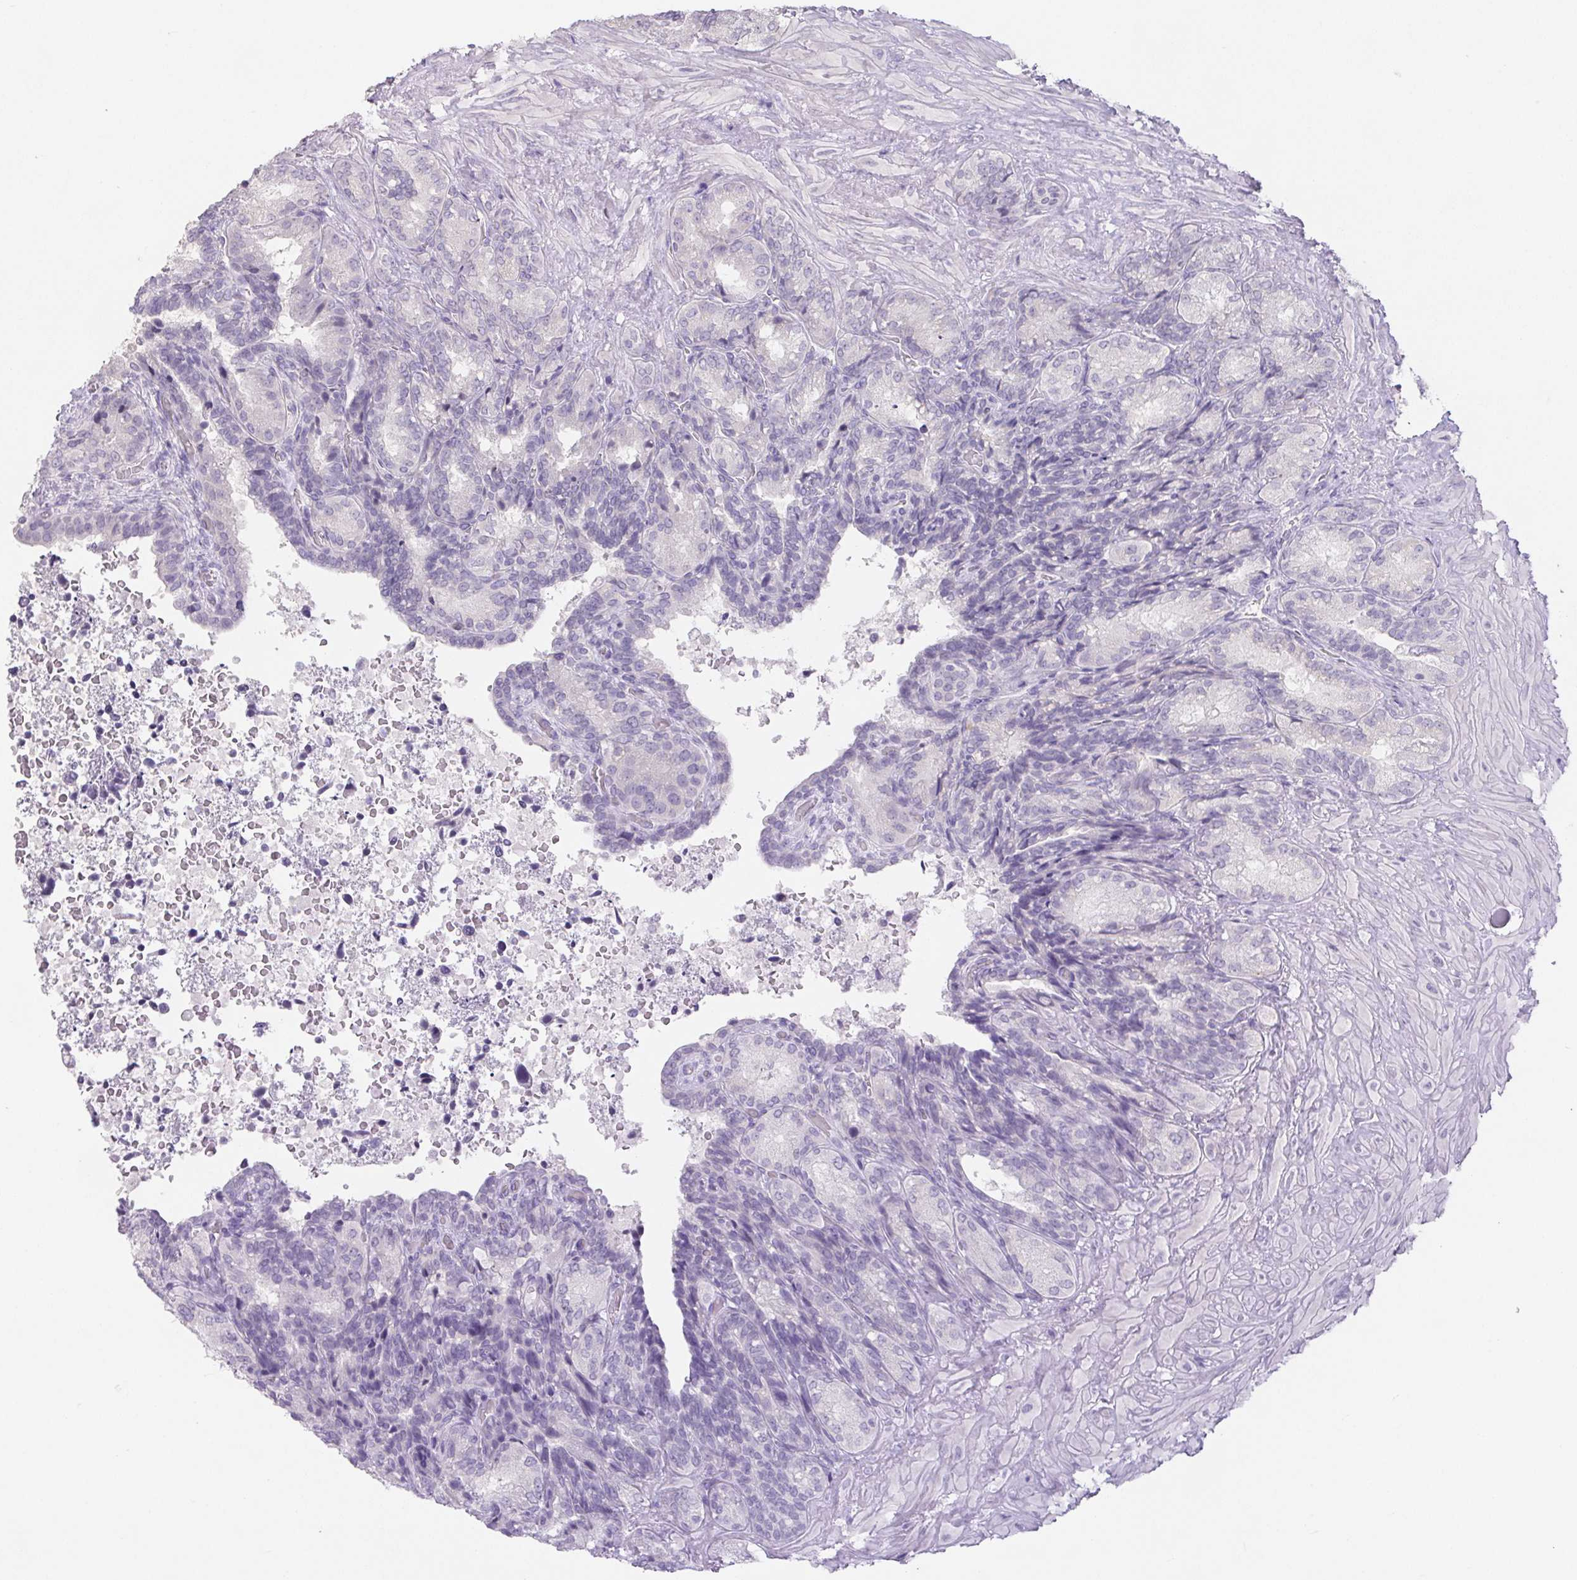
{"staining": {"intensity": "negative", "quantity": "none", "location": "none"}, "tissue": "seminal vesicle", "cell_type": "Glandular cells", "image_type": "normal", "snomed": [{"axis": "morphology", "description": "Normal tissue, NOS"}, {"axis": "topography", "description": "Seminal veicle"}], "caption": "A high-resolution image shows IHC staining of benign seminal vesicle, which shows no significant staining in glandular cells.", "gene": "PI3", "patient": {"sex": "male", "age": 68}}